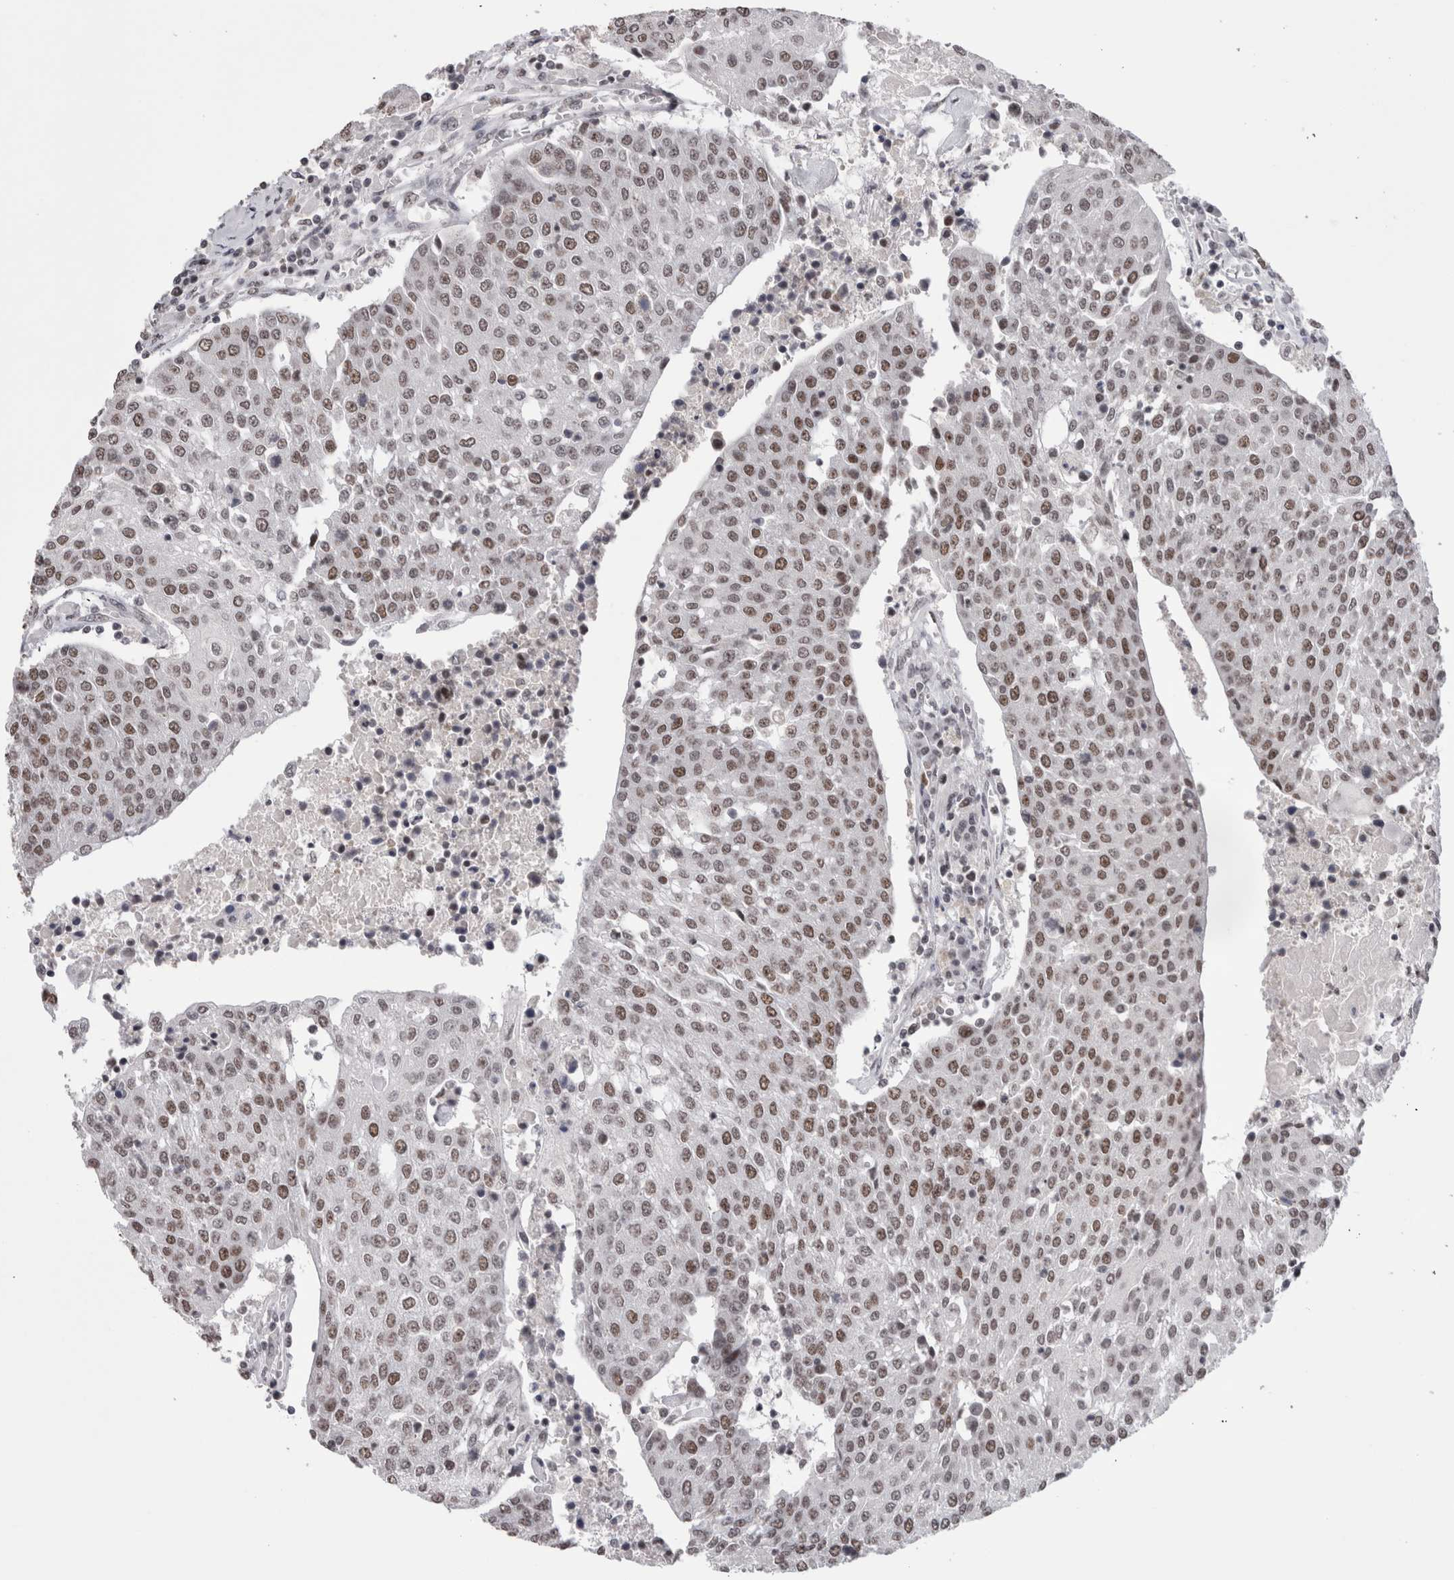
{"staining": {"intensity": "moderate", "quantity": ">75%", "location": "nuclear"}, "tissue": "urothelial cancer", "cell_type": "Tumor cells", "image_type": "cancer", "snomed": [{"axis": "morphology", "description": "Urothelial carcinoma, High grade"}, {"axis": "topography", "description": "Urinary bladder"}], "caption": "The photomicrograph demonstrates immunohistochemical staining of urothelial cancer. There is moderate nuclear expression is identified in about >75% of tumor cells. The protein is stained brown, and the nuclei are stained in blue (DAB IHC with brightfield microscopy, high magnification).", "gene": "SMC1A", "patient": {"sex": "female", "age": 85}}